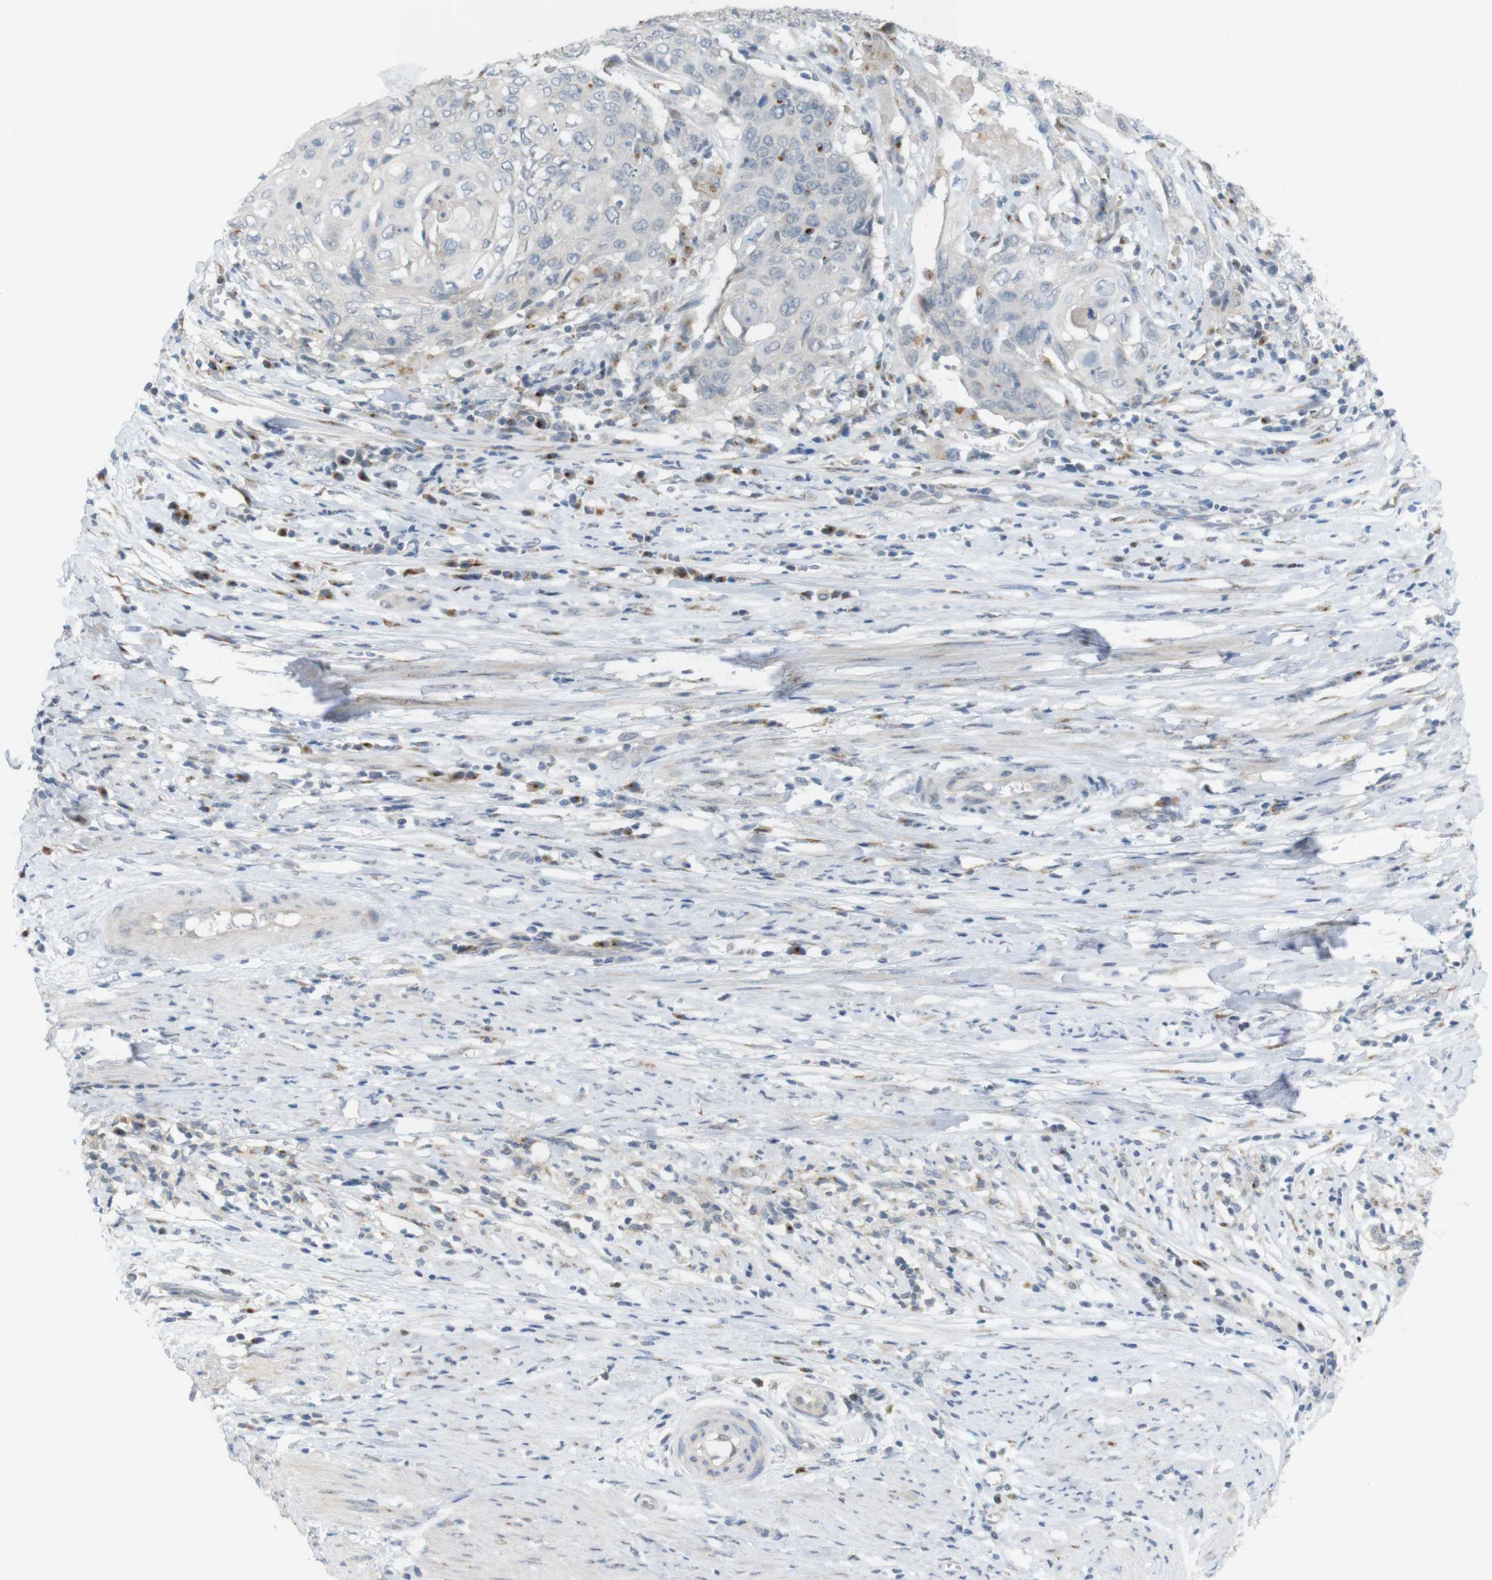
{"staining": {"intensity": "negative", "quantity": "none", "location": "none"}, "tissue": "cervical cancer", "cell_type": "Tumor cells", "image_type": "cancer", "snomed": [{"axis": "morphology", "description": "Squamous cell carcinoma, NOS"}, {"axis": "topography", "description": "Cervix"}], "caption": "Tumor cells are negative for brown protein staining in squamous cell carcinoma (cervical).", "gene": "YIPF3", "patient": {"sex": "female", "age": 39}}